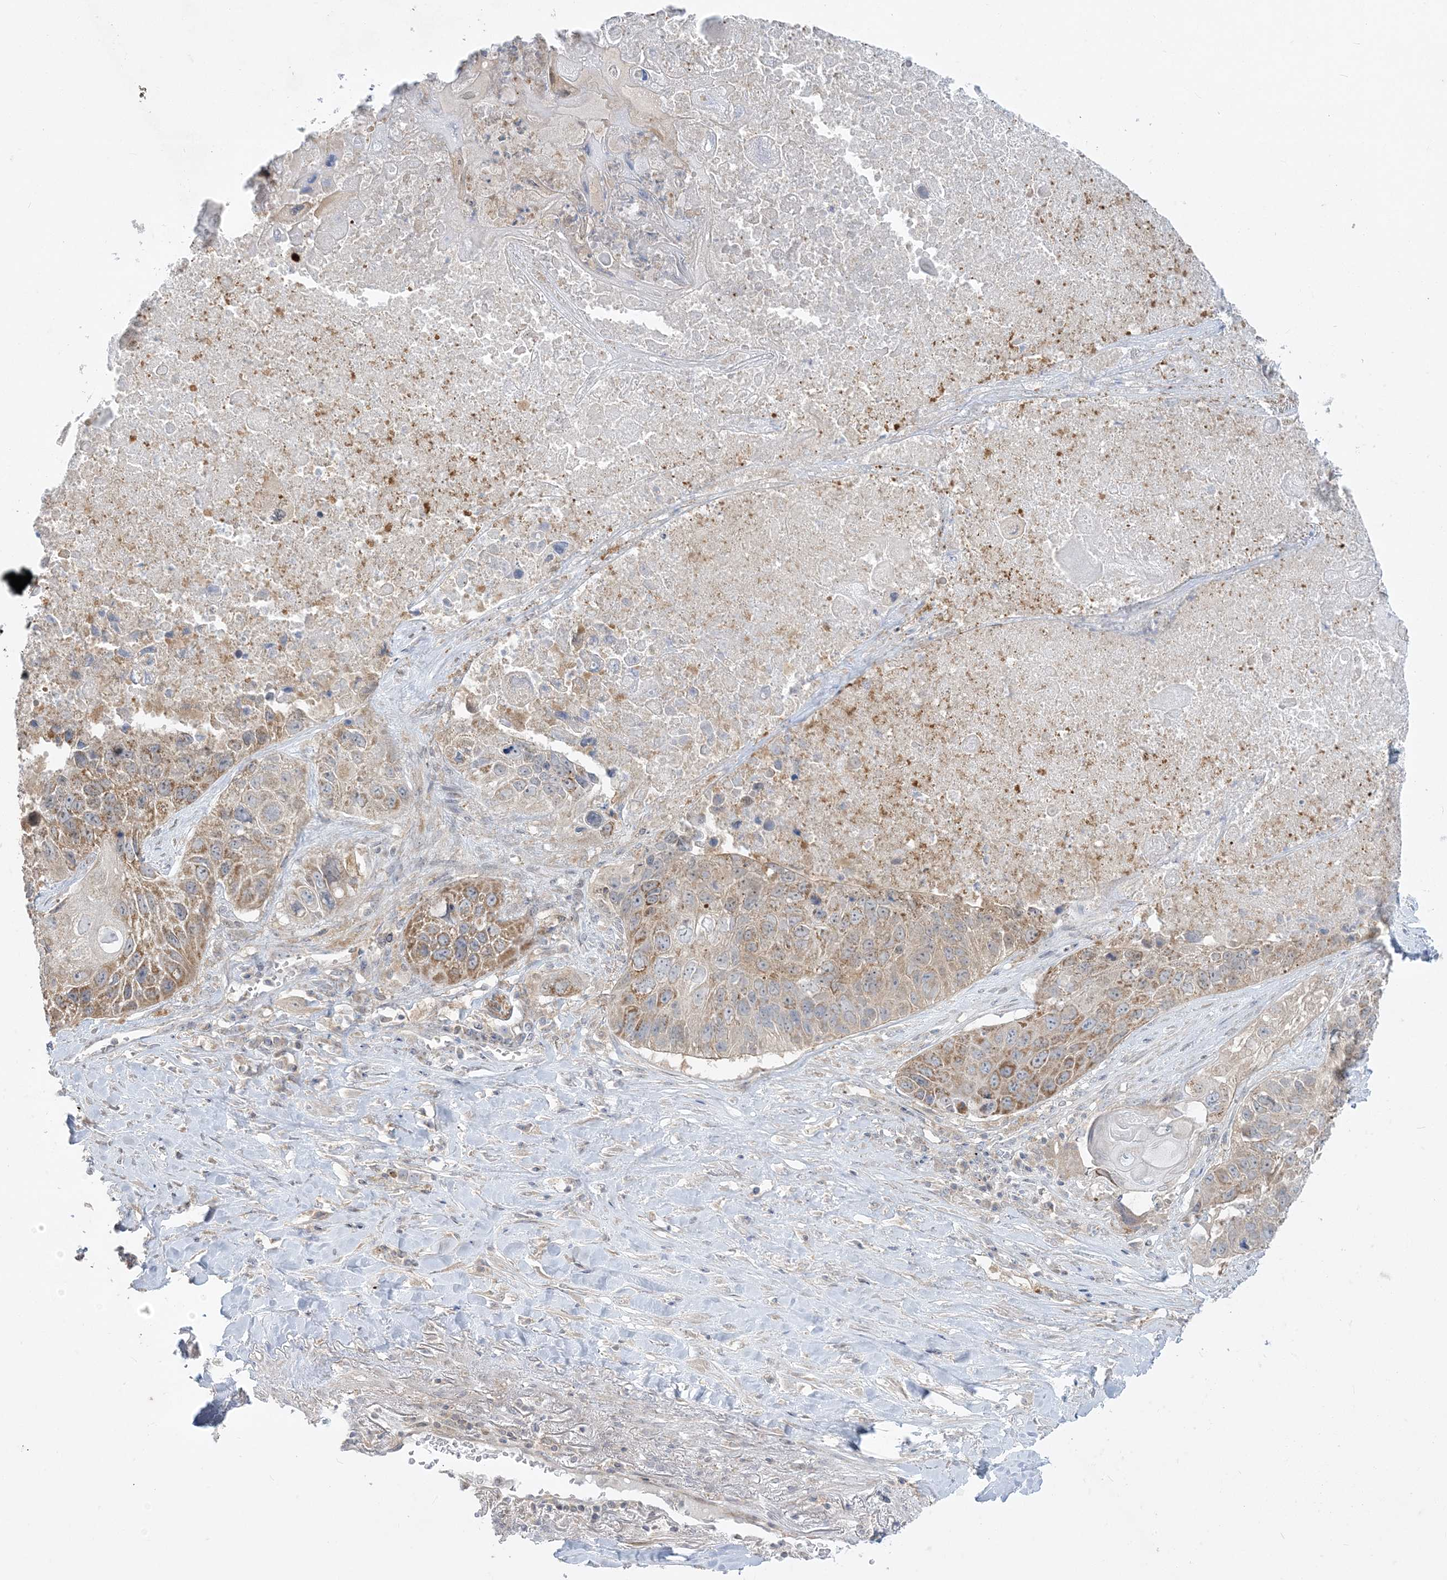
{"staining": {"intensity": "moderate", "quantity": ">75%", "location": "cytoplasmic/membranous"}, "tissue": "lung cancer", "cell_type": "Tumor cells", "image_type": "cancer", "snomed": [{"axis": "morphology", "description": "Squamous cell carcinoma, NOS"}, {"axis": "topography", "description": "Lung"}], "caption": "The immunohistochemical stain labels moderate cytoplasmic/membranous positivity in tumor cells of lung cancer tissue.", "gene": "ZC3H6", "patient": {"sex": "male", "age": 61}}